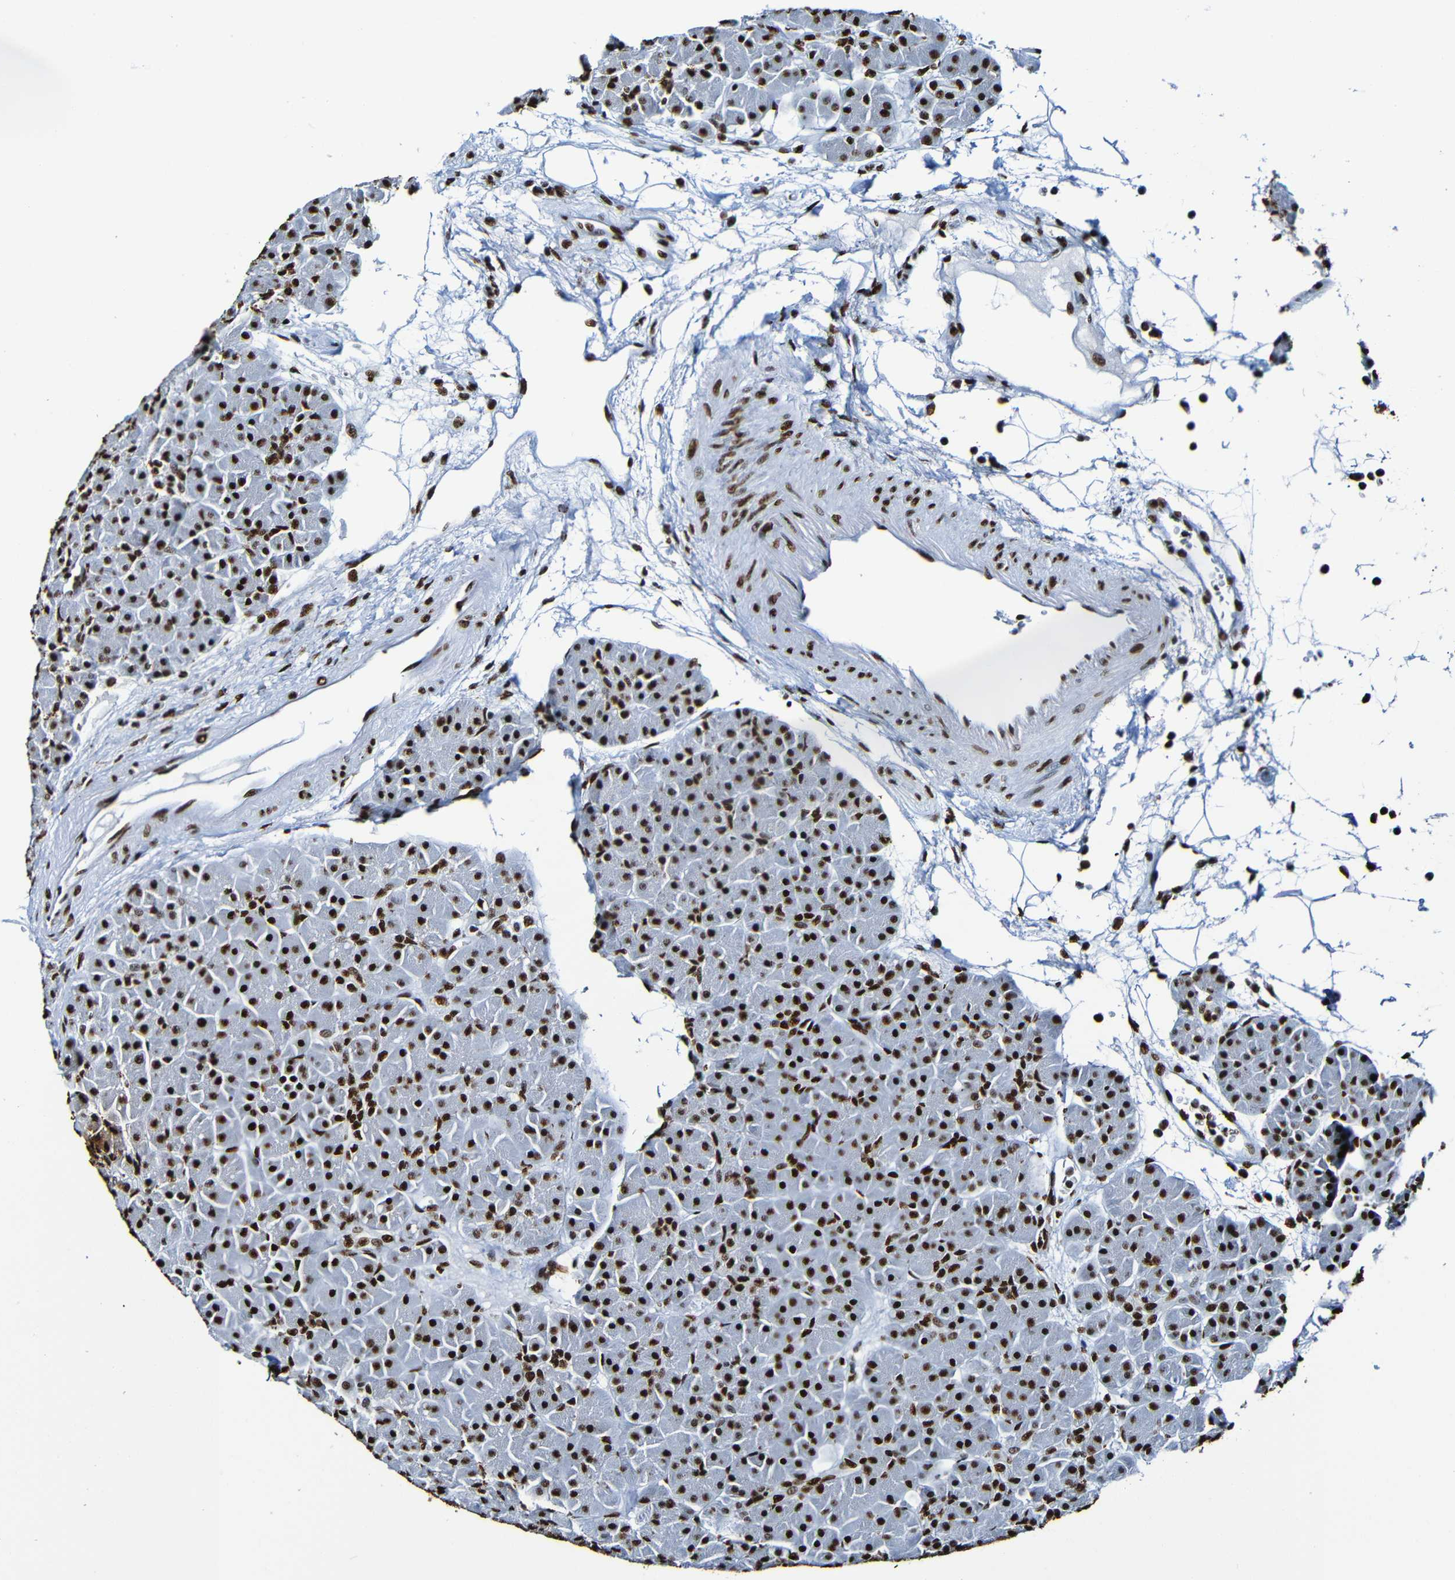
{"staining": {"intensity": "strong", "quantity": ">75%", "location": "nuclear"}, "tissue": "pancreas", "cell_type": "Exocrine glandular cells", "image_type": "normal", "snomed": [{"axis": "morphology", "description": "Normal tissue, NOS"}, {"axis": "topography", "description": "Pancreas"}], "caption": "A brown stain shows strong nuclear positivity of a protein in exocrine glandular cells of normal pancreas.", "gene": "SRSF3", "patient": {"sex": "male", "age": 66}}